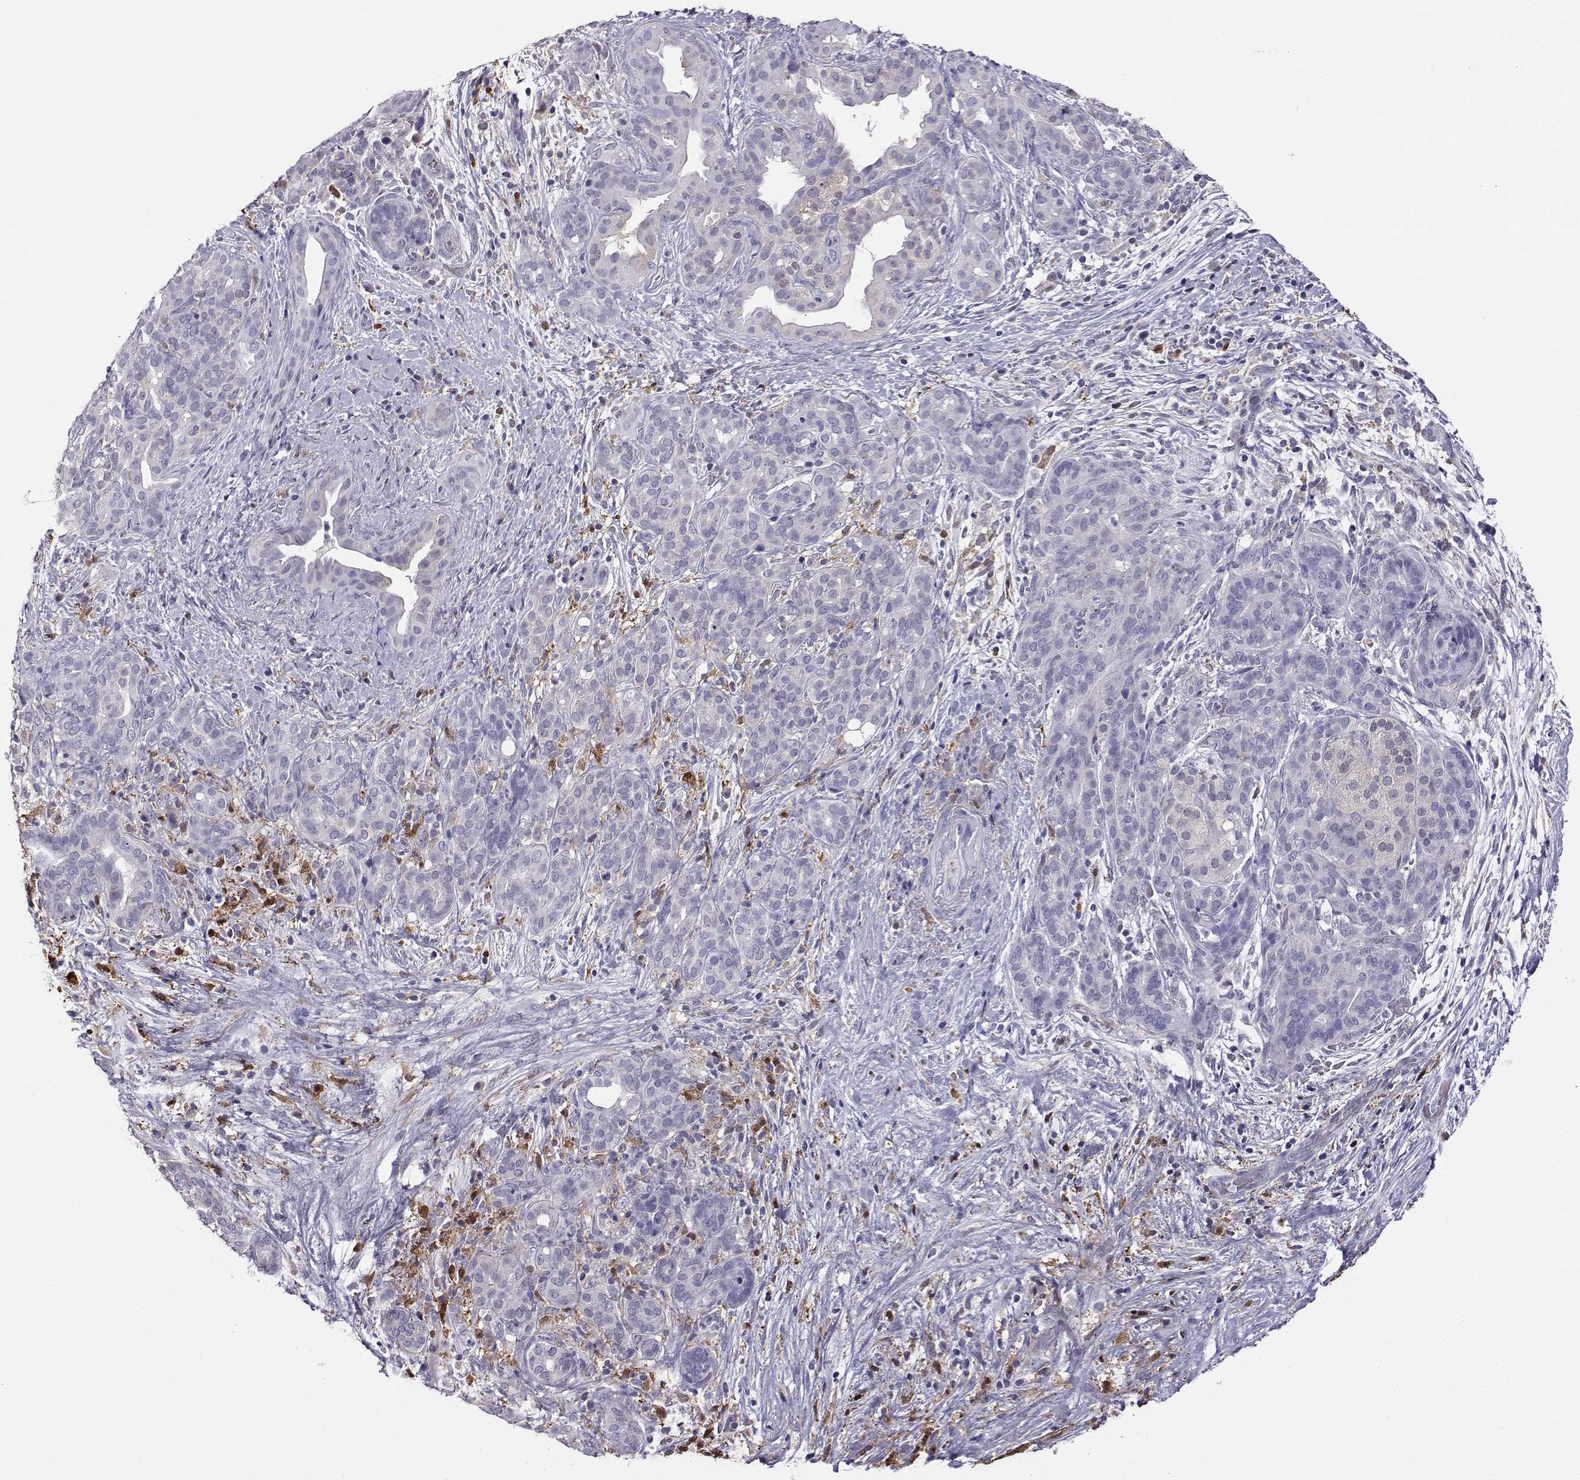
{"staining": {"intensity": "negative", "quantity": "none", "location": "none"}, "tissue": "pancreatic cancer", "cell_type": "Tumor cells", "image_type": "cancer", "snomed": [{"axis": "morphology", "description": "Adenocarcinoma, NOS"}, {"axis": "topography", "description": "Pancreas"}], "caption": "There is no significant staining in tumor cells of adenocarcinoma (pancreatic).", "gene": "AKR1B1", "patient": {"sex": "male", "age": 44}}